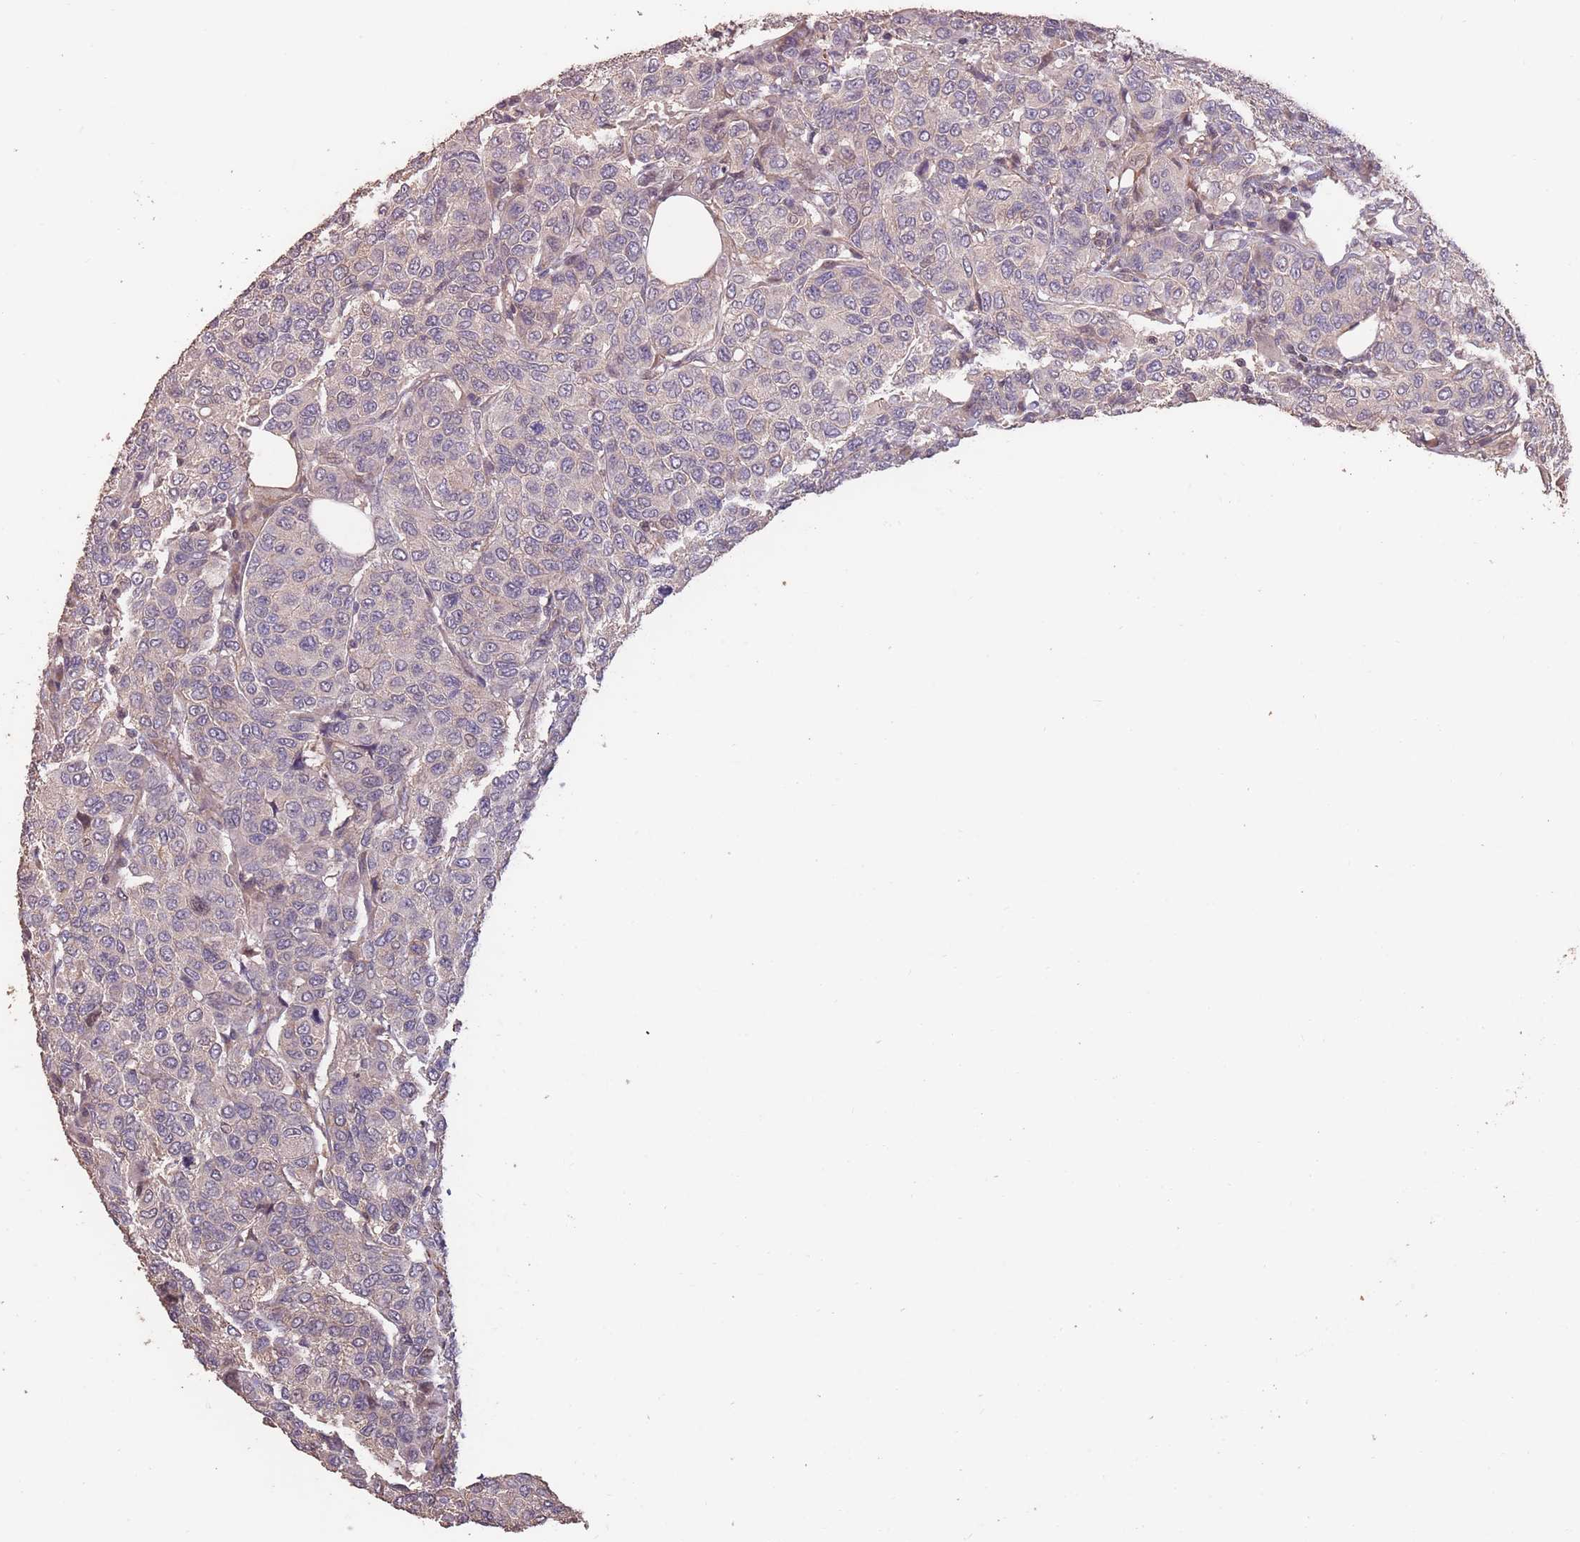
{"staining": {"intensity": "negative", "quantity": "none", "location": "none"}, "tissue": "breast cancer", "cell_type": "Tumor cells", "image_type": "cancer", "snomed": [{"axis": "morphology", "description": "Duct carcinoma"}, {"axis": "topography", "description": "Breast"}], "caption": "Immunohistochemistry image of neoplastic tissue: breast infiltrating ductal carcinoma stained with DAB (3,3'-diaminobenzidine) displays no significant protein positivity in tumor cells.", "gene": "NLRC4", "patient": {"sex": "female", "age": 55}}